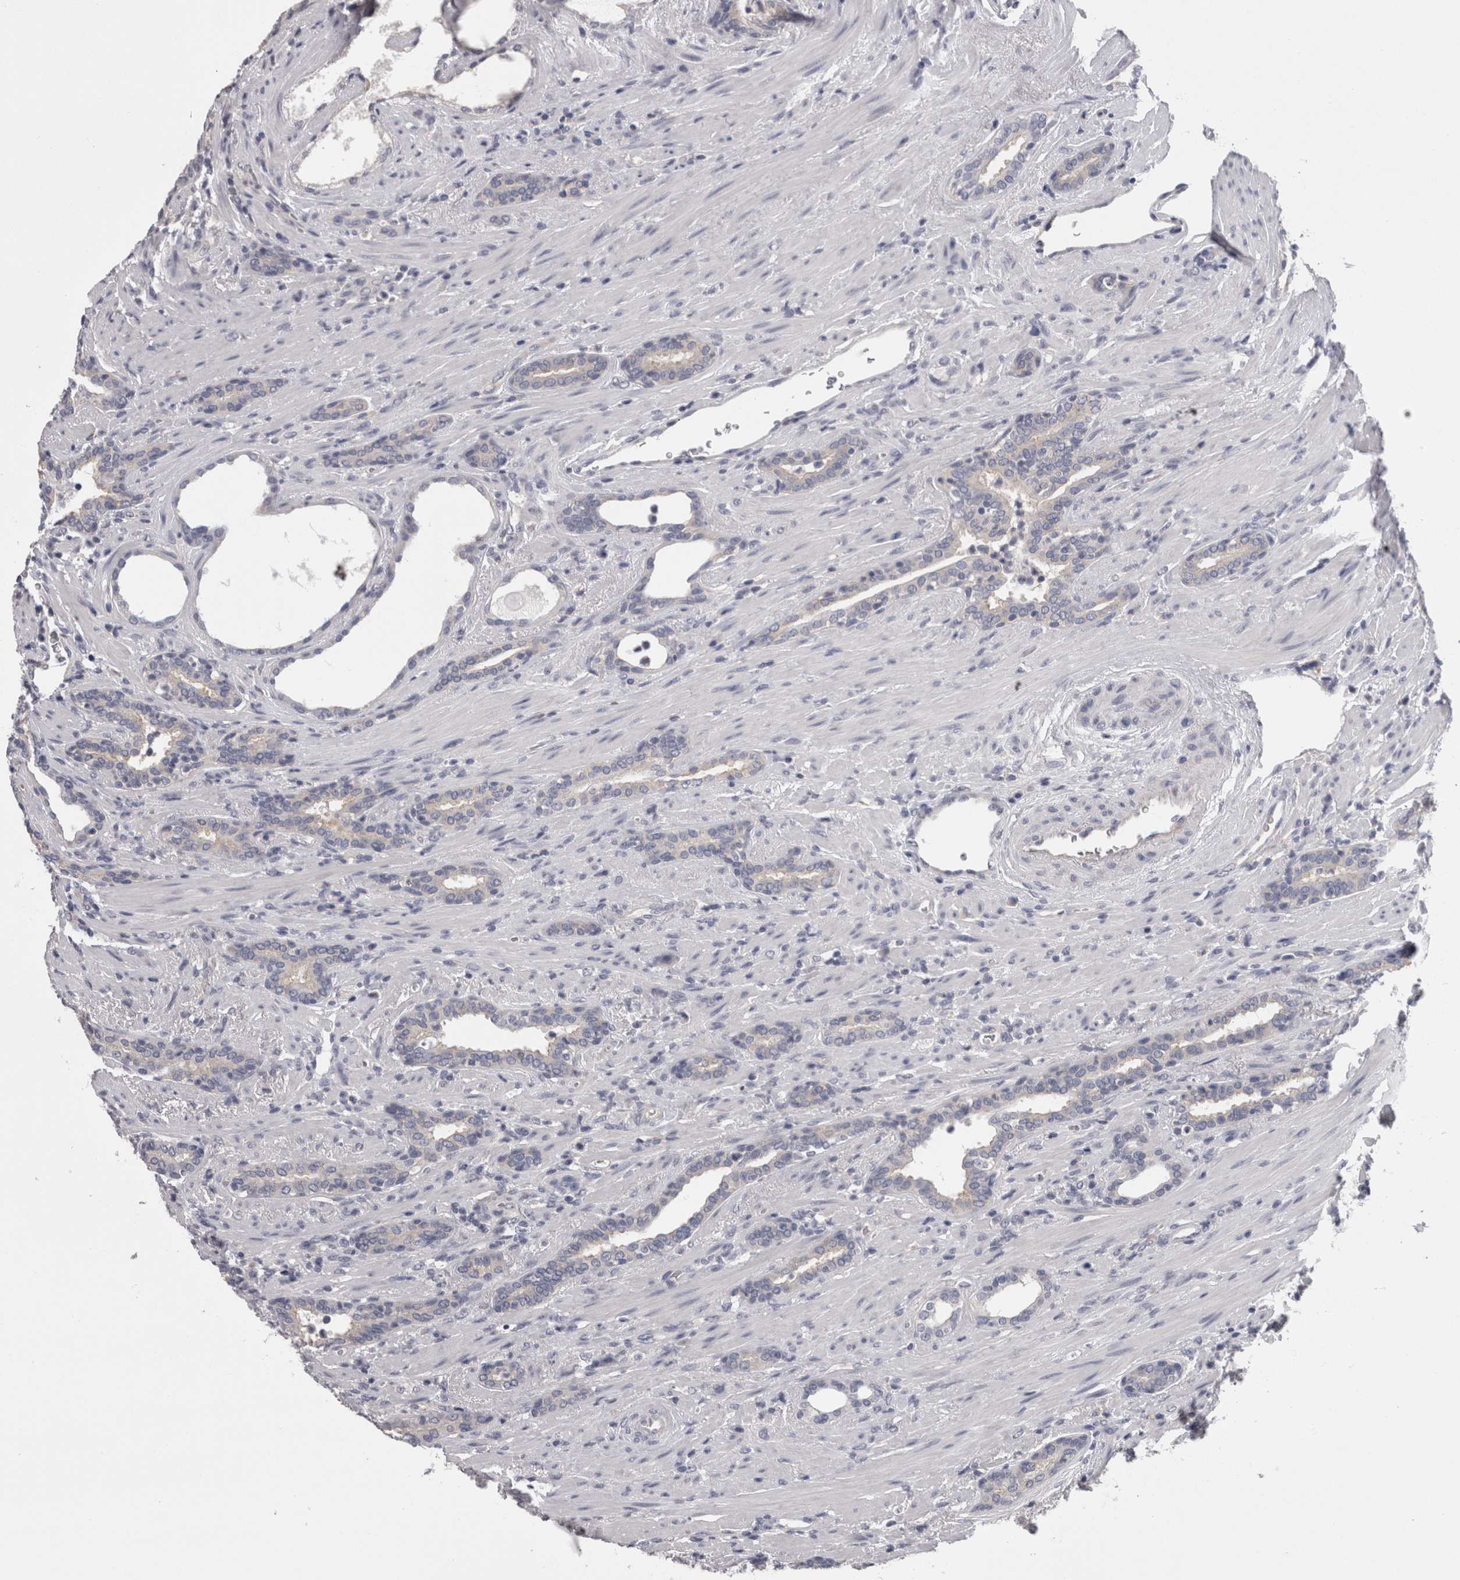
{"staining": {"intensity": "negative", "quantity": "none", "location": "none"}, "tissue": "prostate cancer", "cell_type": "Tumor cells", "image_type": "cancer", "snomed": [{"axis": "morphology", "description": "Adenocarcinoma, High grade"}, {"axis": "topography", "description": "Prostate"}], "caption": "This is a micrograph of IHC staining of prostate cancer, which shows no staining in tumor cells.", "gene": "LYZL6", "patient": {"sex": "male", "age": 71}}